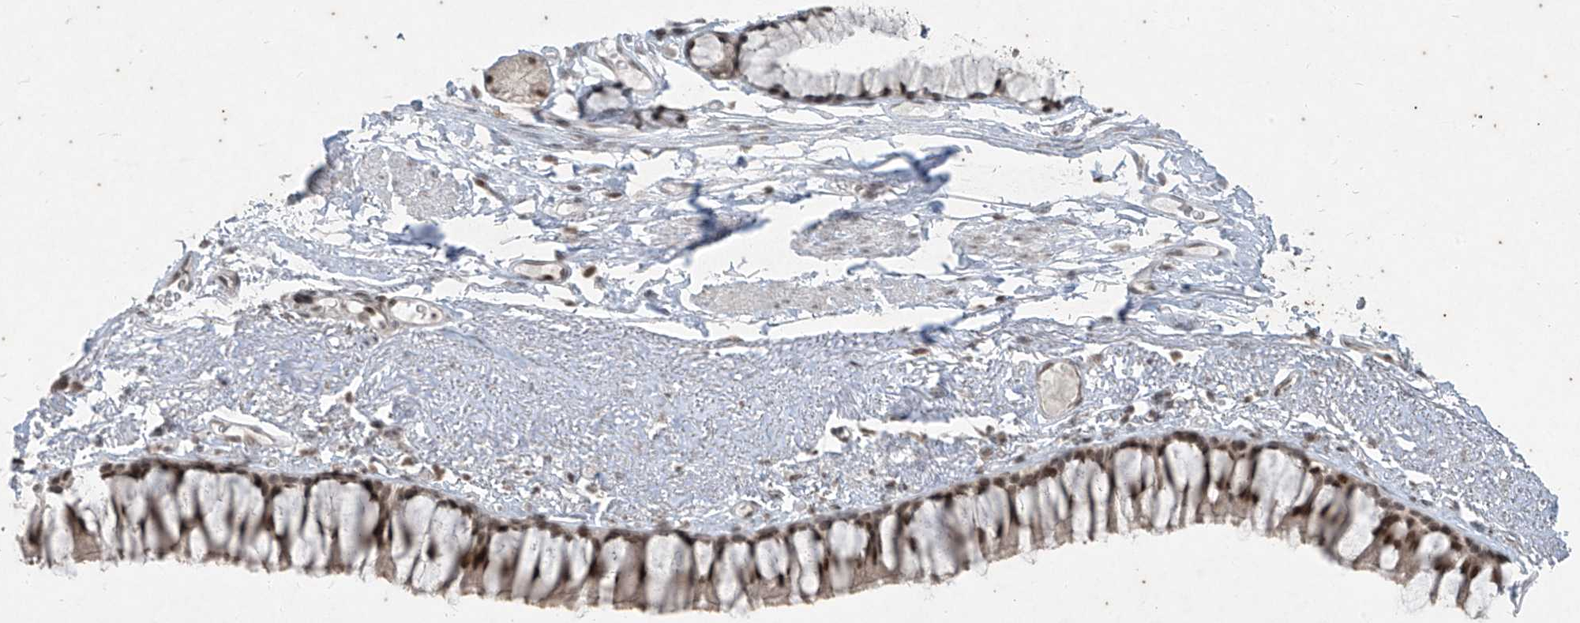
{"staining": {"intensity": "moderate", "quantity": ">75%", "location": "nuclear"}, "tissue": "bronchus", "cell_type": "Respiratory epithelial cells", "image_type": "normal", "snomed": [{"axis": "morphology", "description": "Normal tissue, NOS"}, {"axis": "topography", "description": "Cartilage tissue"}, {"axis": "topography", "description": "Bronchus"}], "caption": "Immunohistochemical staining of normal bronchus reveals moderate nuclear protein expression in approximately >75% of respiratory epithelial cells. The protein is shown in brown color, while the nuclei are stained blue.", "gene": "ZNF354B", "patient": {"sex": "female", "age": 73}}